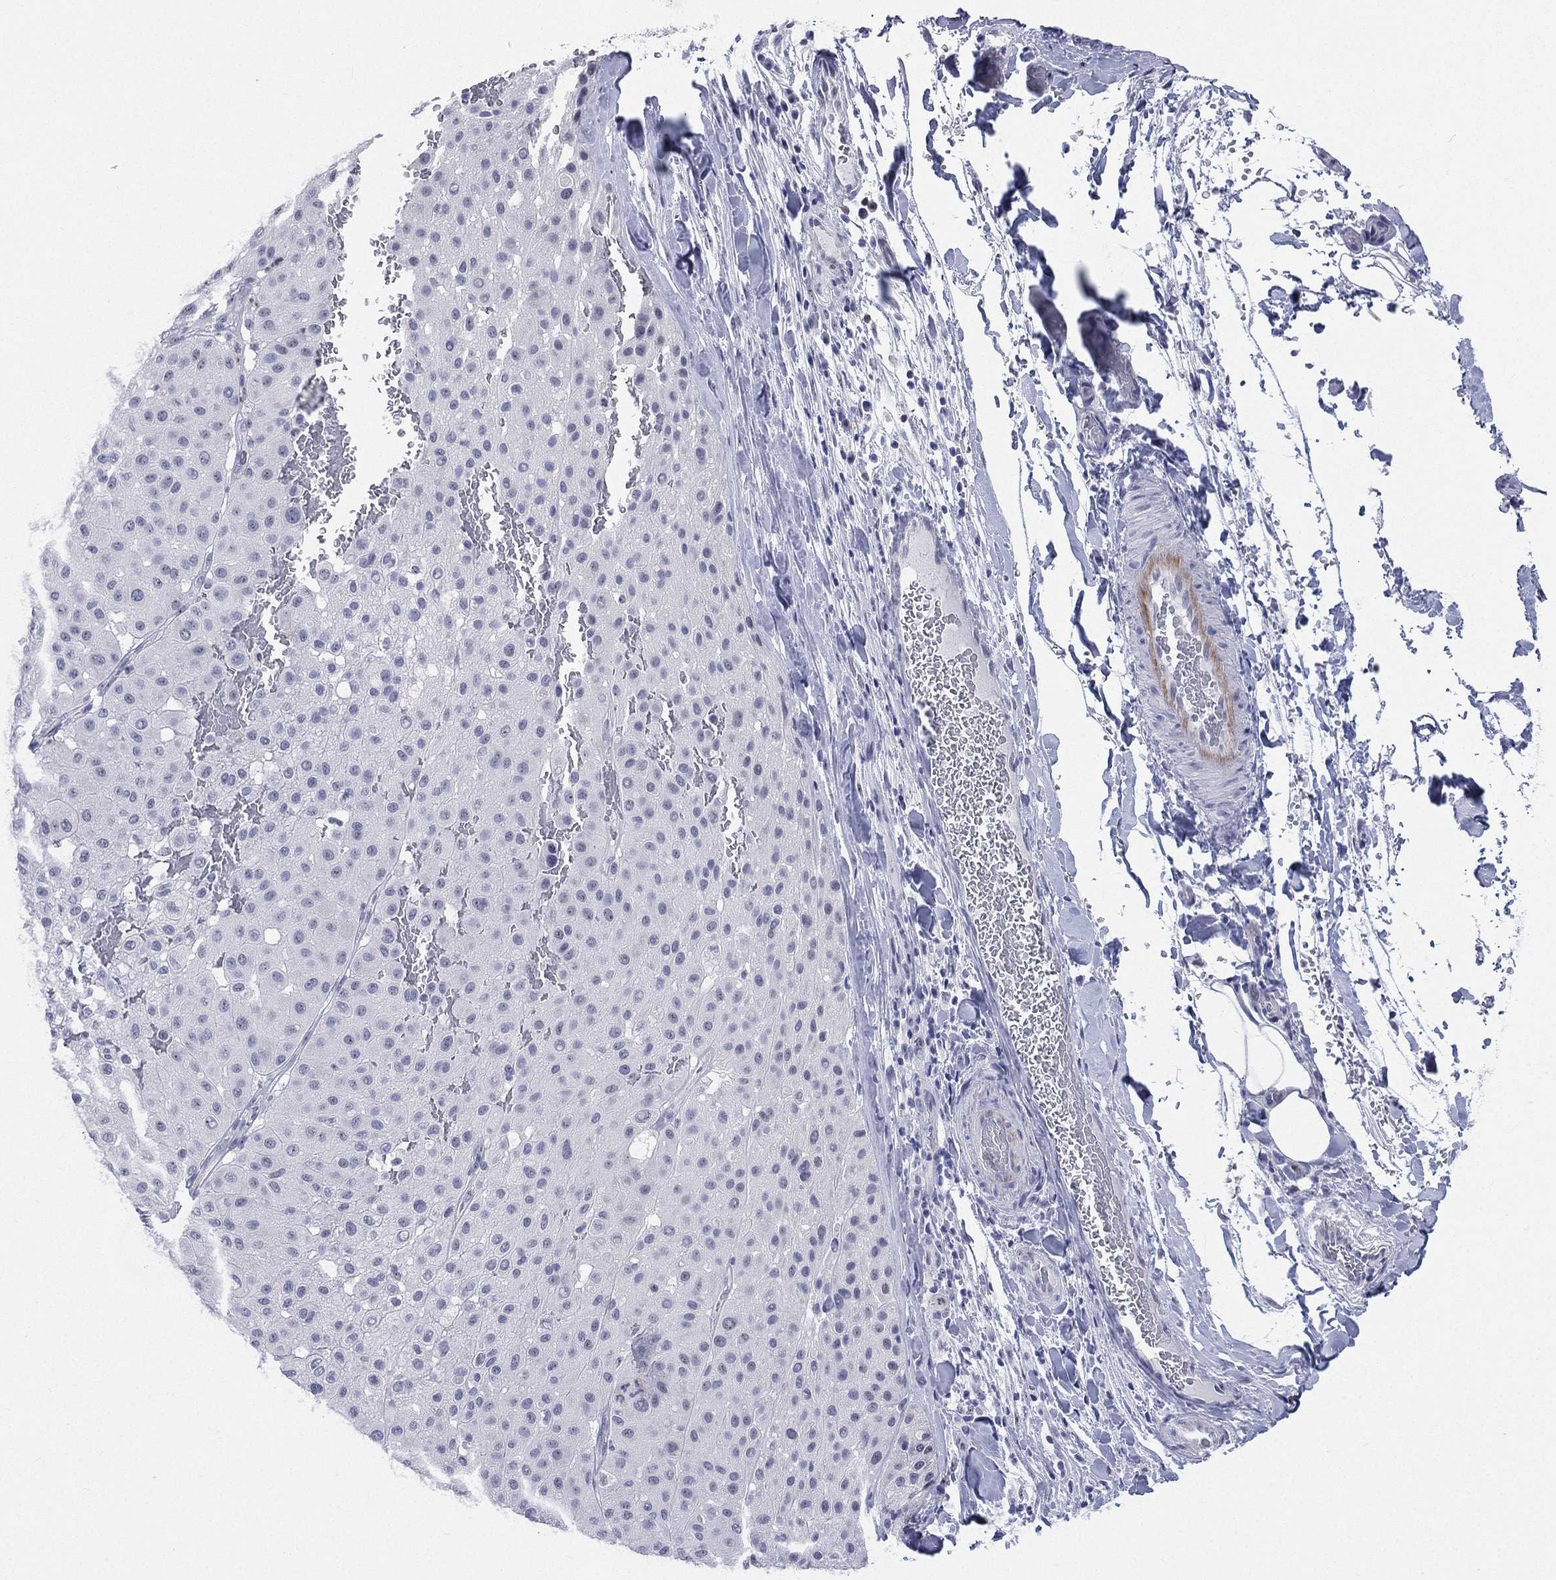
{"staining": {"intensity": "negative", "quantity": "none", "location": "none"}, "tissue": "melanoma", "cell_type": "Tumor cells", "image_type": "cancer", "snomed": [{"axis": "morphology", "description": "Malignant melanoma, Metastatic site"}, {"axis": "topography", "description": "Smooth muscle"}], "caption": "High magnification brightfield microscopy of malignant melanoma (metastatic site) stained with DAB (brown) and counterstained with hematoxylin (blue): tumor cells show no significant expression. (Stains: DAB (3,3'-diaminobenzidine) IHC with hematoxylin counter stain, Microscopy: brightfield microscopy at high magnification).", "gene": "CD22", "patient": {"sex": "male", "age": 41}}